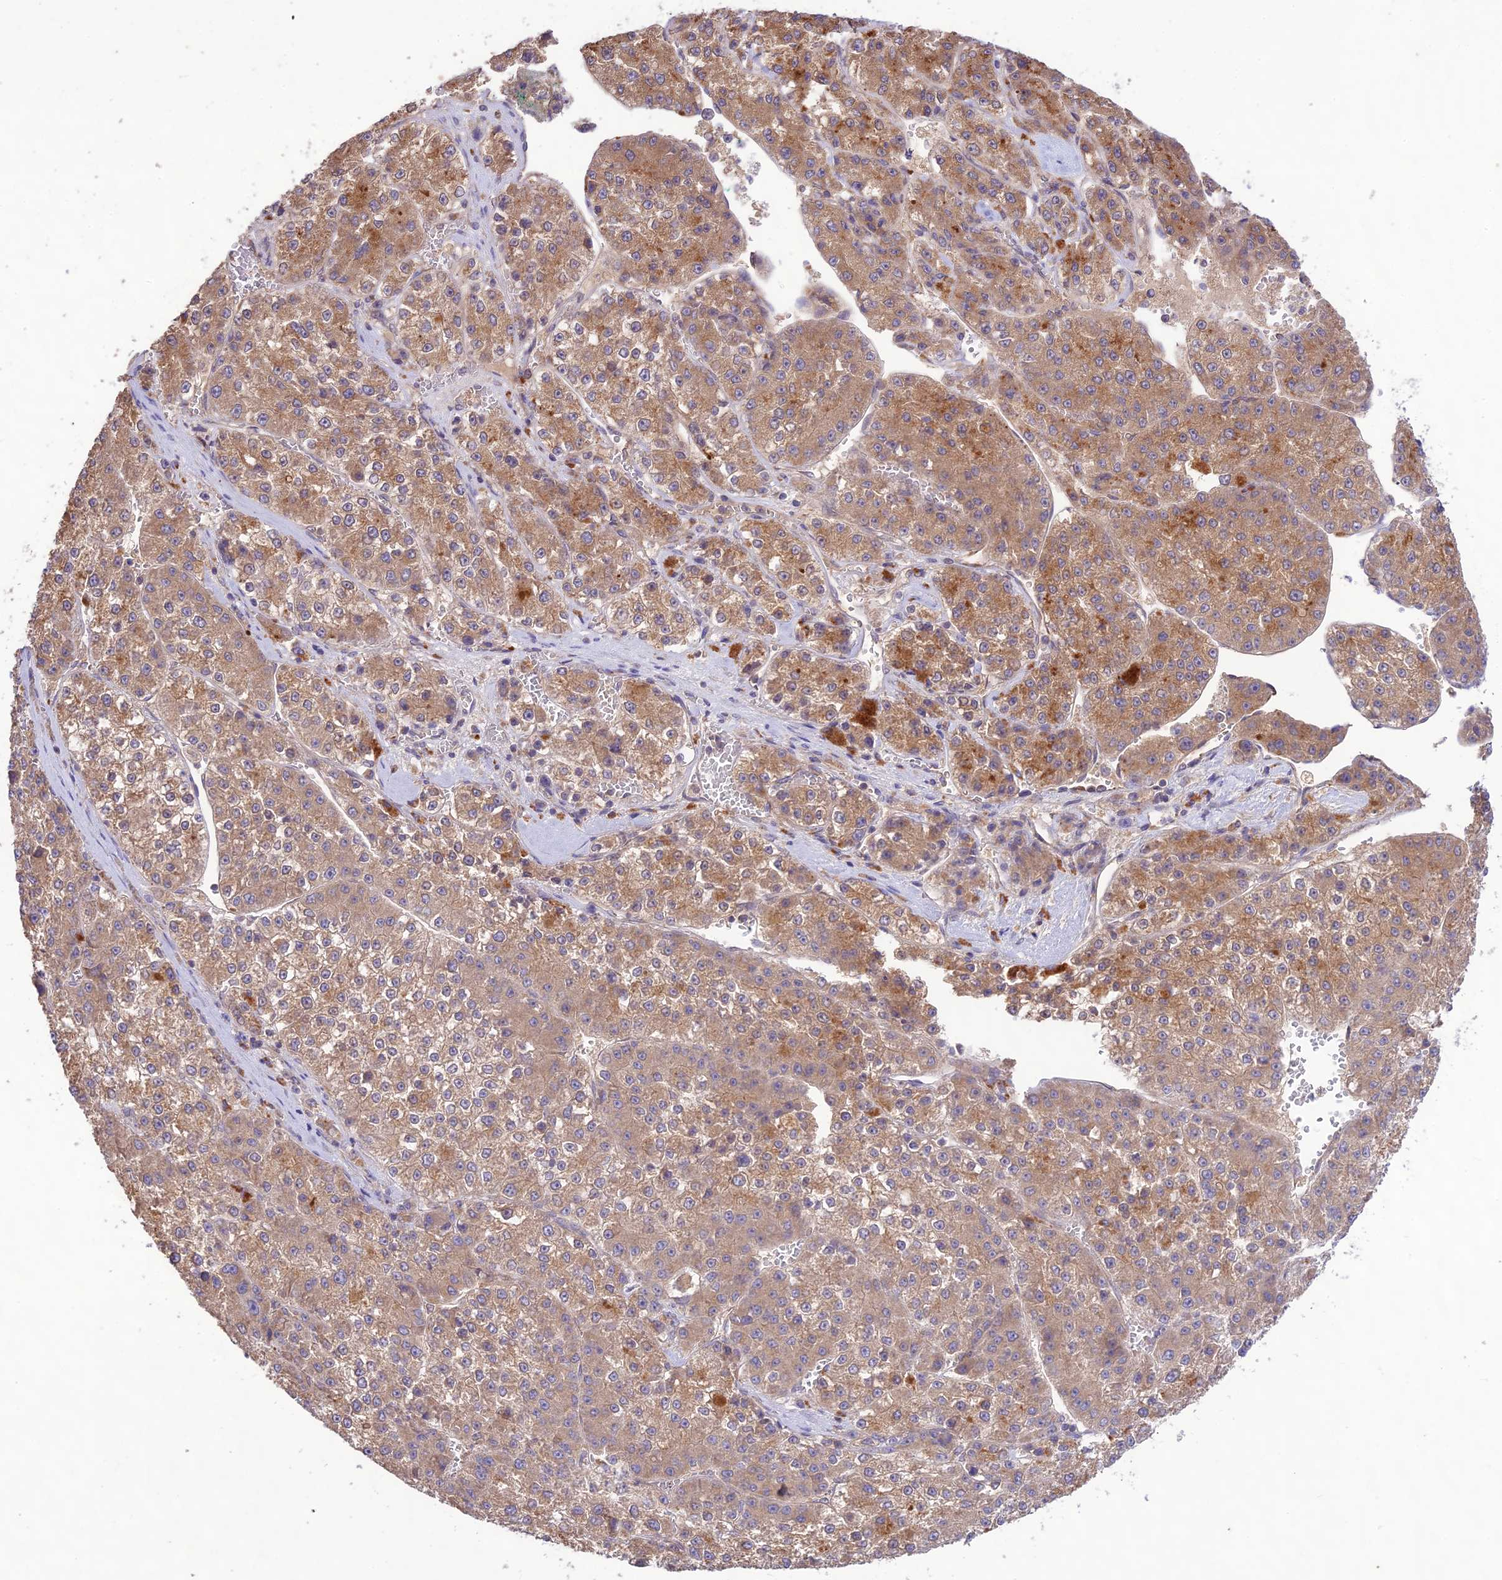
{"staining": {"intensity": "moderate", "quantity": ">75%", "location": "cytoplasmic/membranous"}, "tissue": "liver cancer", "cell_type": "Tumor cells", "image_type": "cancer", "snomed": [{"axis": "morphology", "description": "Carcinoma, Hepatocellular, NOS"}, {"axis": "topography", "description": "Liver"}], "caption": "Immunohistochemical staining of human hepatocellular carcinoma (liver) demonstrates medium levels of moderate cytoplasmic/membranous protein staining in approximately >75% of tumor cells. (brown staining indicates protein expression, while blue staining denotes nuclei).", "gene": "TMEM259", "patient": {"sex": "female", "age": 73}}